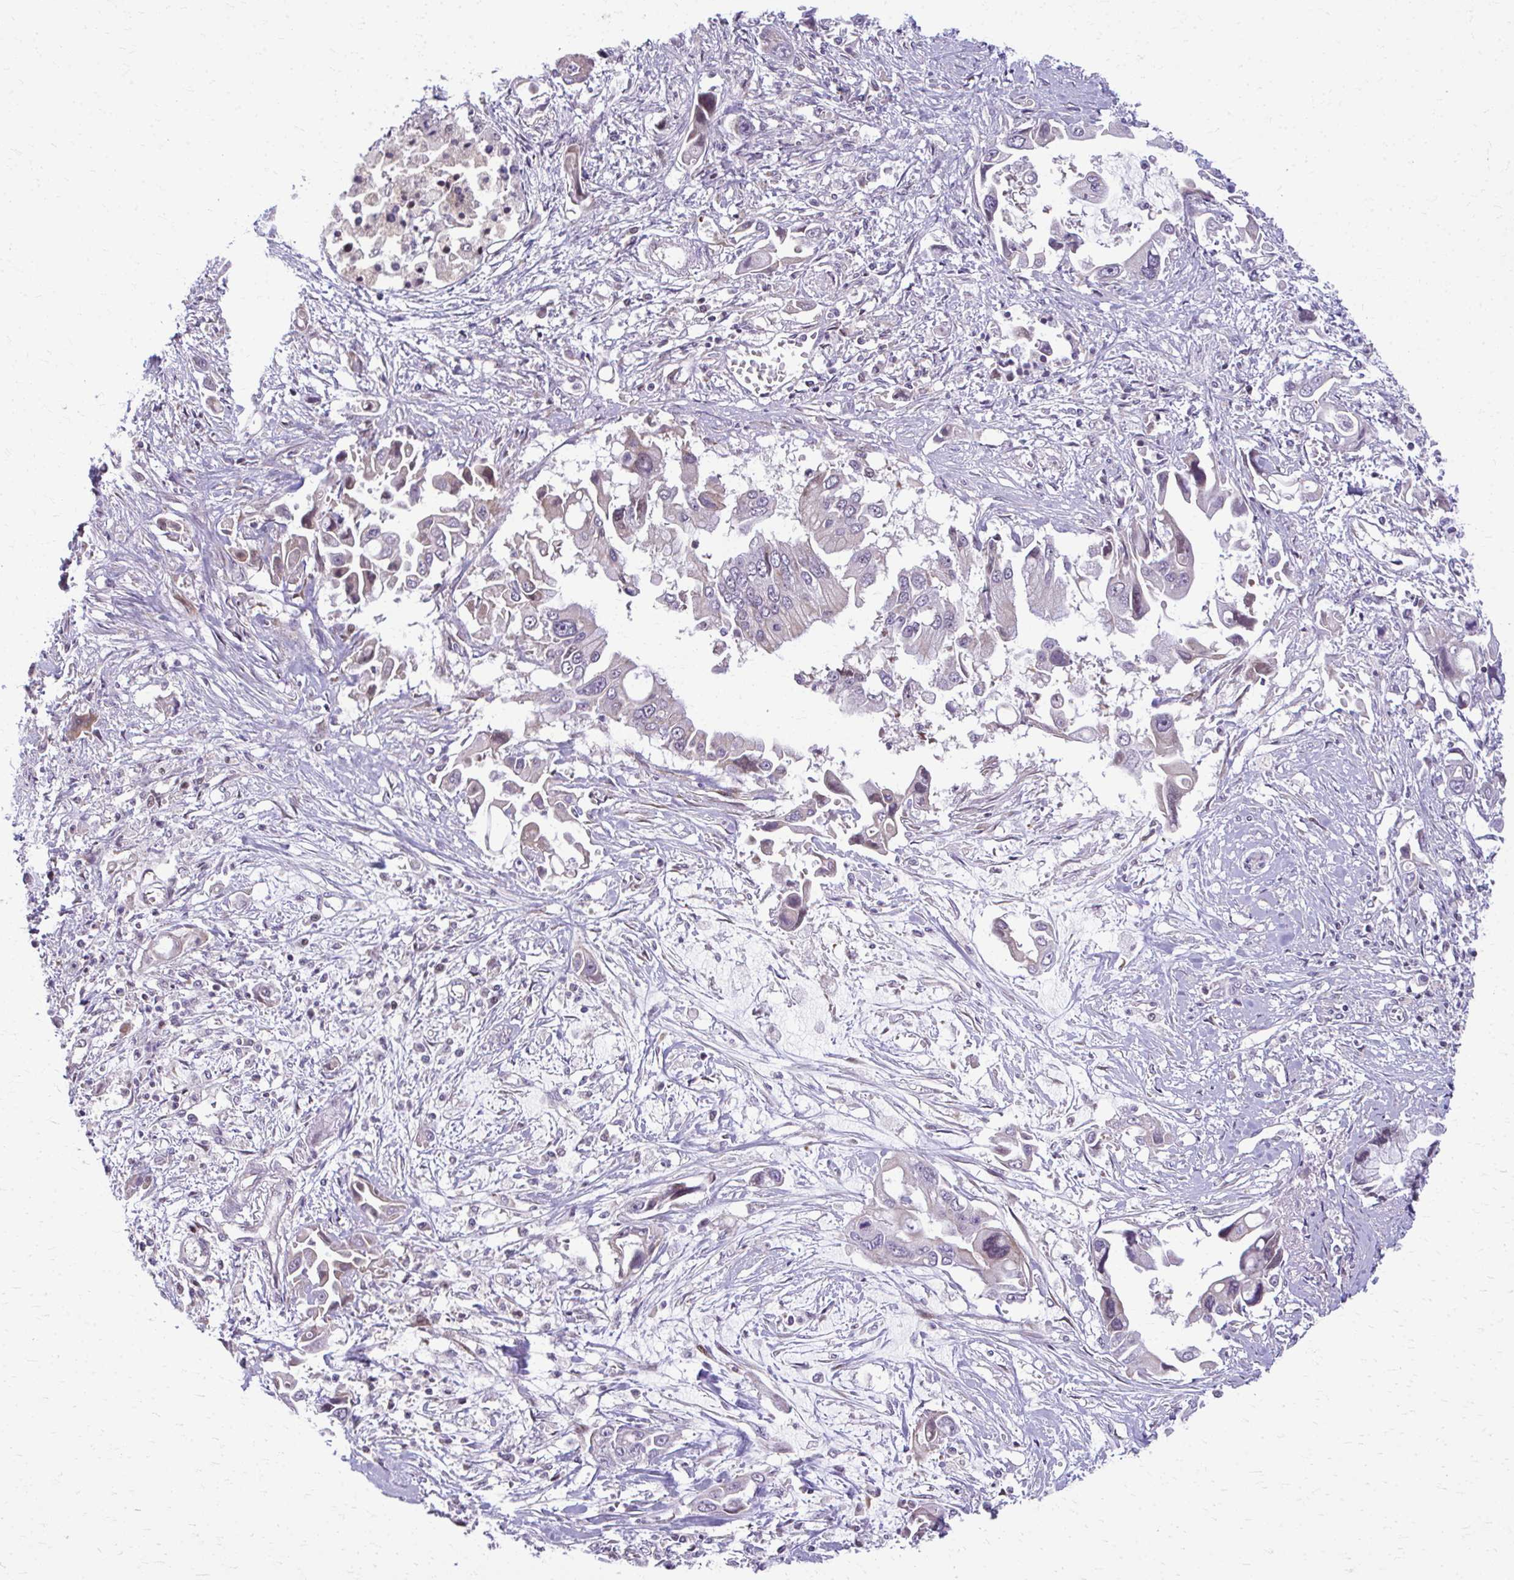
{"staining": {"intensity": "moderate", "quantity": "<25%", "location": "nuclear"}, "tissue": "pancreatic cancer", "cell_type": "Tumor cells", "image_type": "cancer", "snomed": [{"axis": "morphology", "description": "Adenocarcinoma, NOS"}, {"axis": "topography", "description": "Pancreas"}], "caption": "A brown stain labels moderate nuclear positivity of a protein in human pancreatic adenocarcinoma tumor cells.", "gene": "MAF1", "patient": {"sex": "male", "age": 84}}